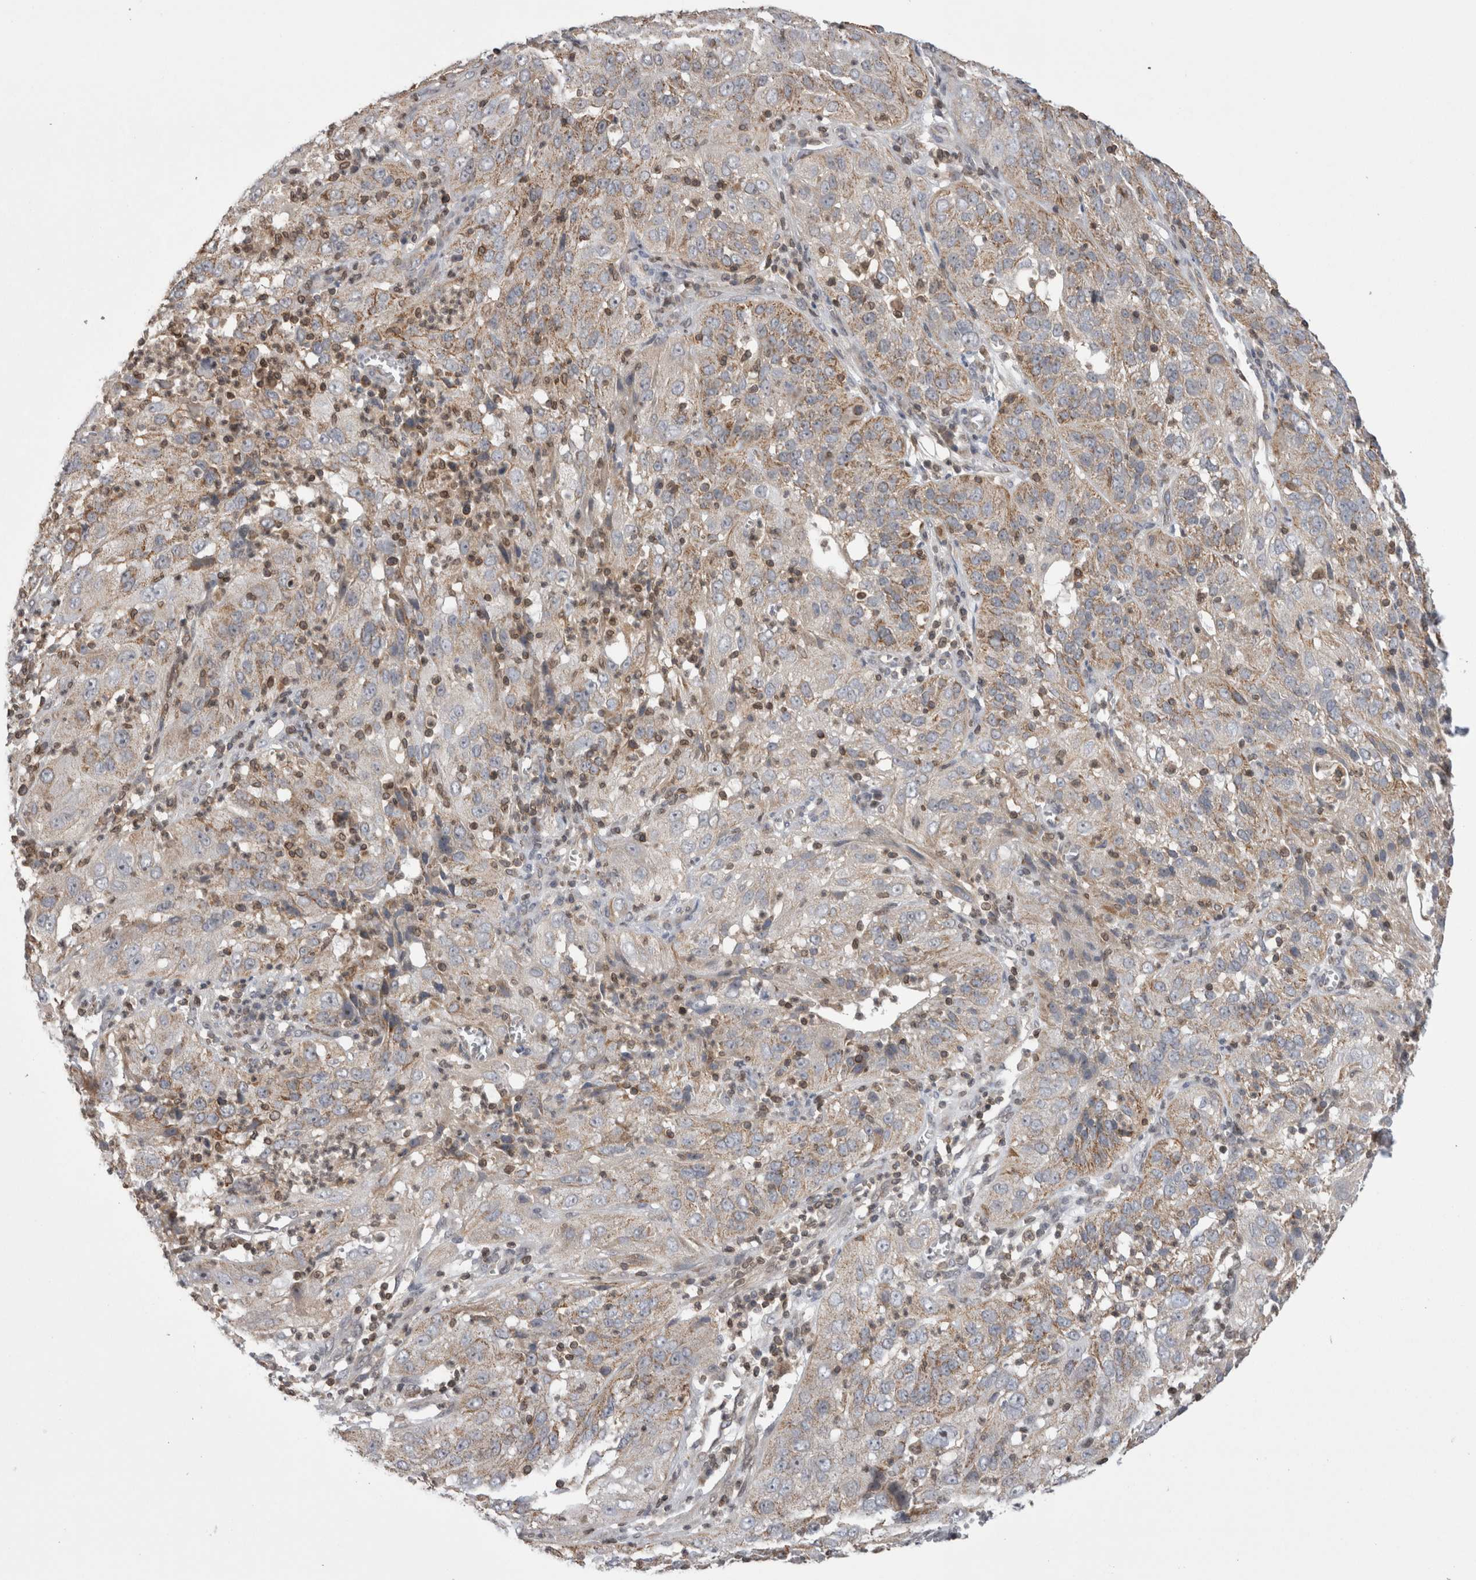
{"staining": {"intensity": "weak", "quantity": "<25%", "location": "cytoplasmic/membranous"}, "tissue": "cervical cancer", "cell_type": "Tumor cells", "image_type": "cancer", "snomed": [{"axis": "morphology", "description": "Squamous cell carcinoma, NOS"}, {"axis": "topography", "description": "Cervix"}], "caption": "The histopathology image demonstrates no significant positivity in tumor cells of cervical cancer (squamous cell carcinoma). (DAB IHC, high magnification).", "gene": "DARS2", "patient": {"sex": "female", "age": 32}}